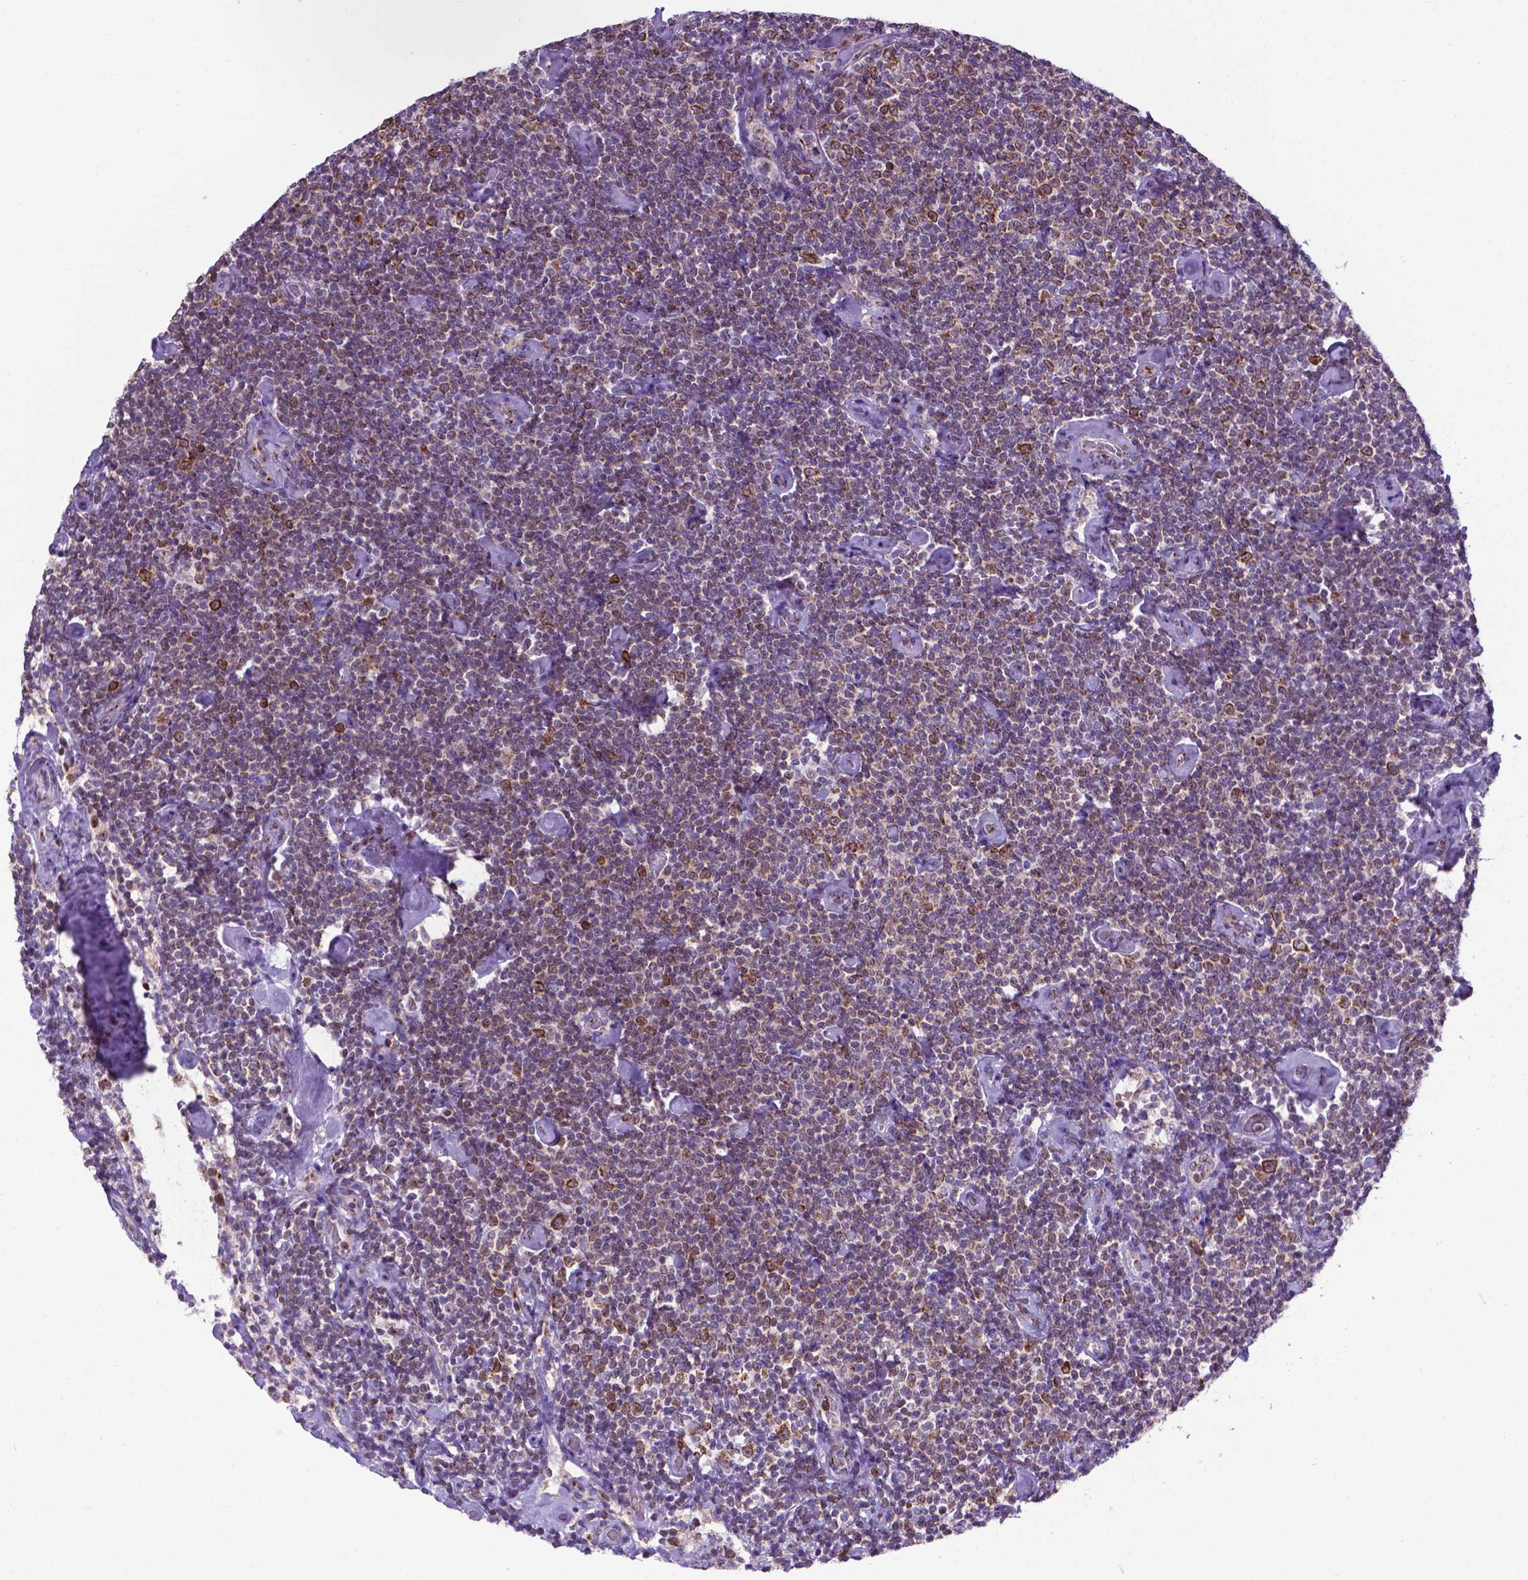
{"staining": {"intensity": "moderate", "quantity": ">75%", "location": "cytoplasmic/membranous"}, "tissue": "lymphoma", "cell_type": "Tumor cells", "image_type": "cancer", "snomed": [{"axis": "morphology", "description": "Malignant lymphoma, non-Hodgkin's type, Low grade"}, {"axis": "topography", "description": "Lymph node"}], "caption": "DAB immunohistochemical staining of human lymphoma exhibits moderate cytoplasmic/membranous protein expression in approximately >75% of tumor cells.", "gene": "MRPL10", "patient": {"sex": "male", "age": 81}}